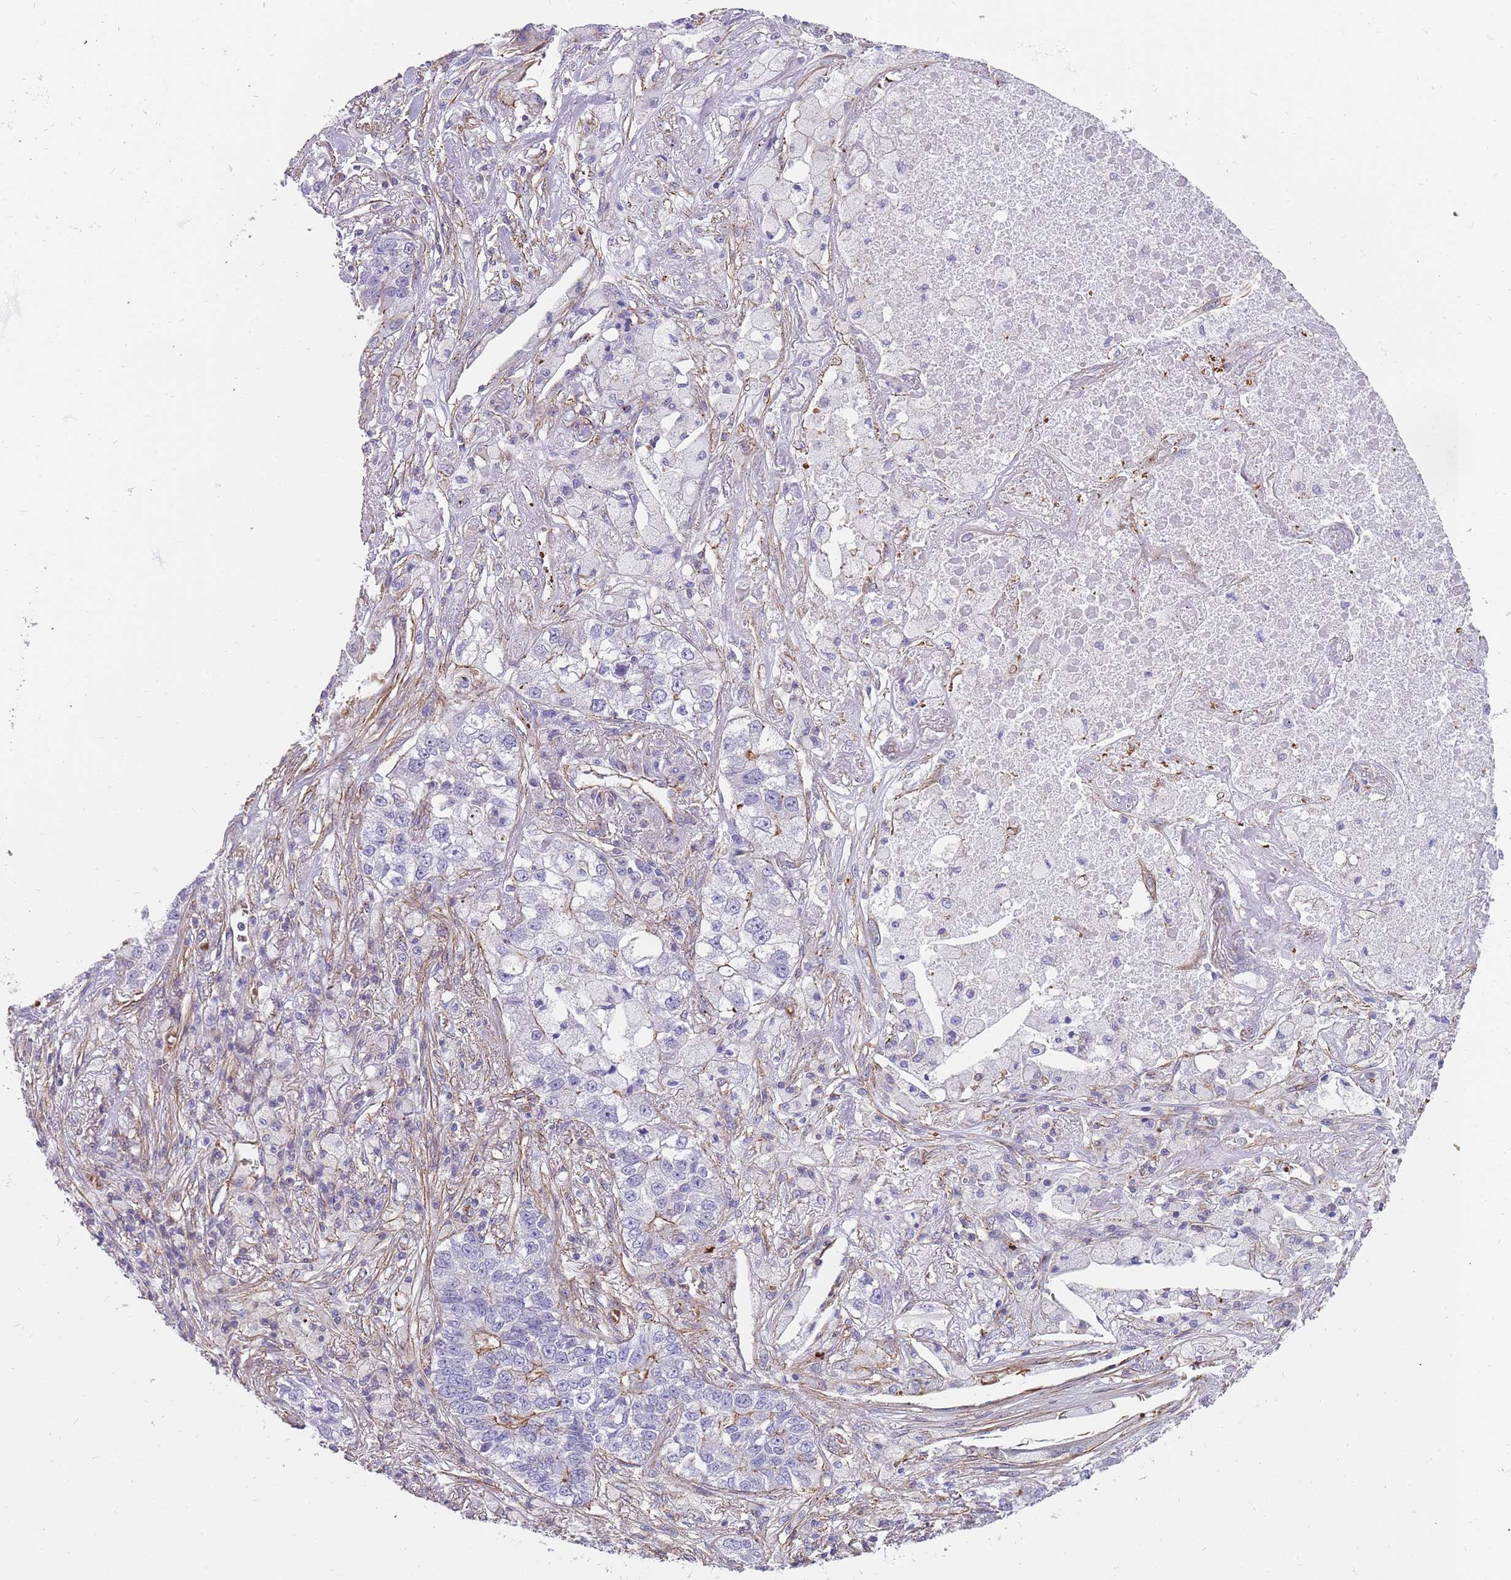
{"staining": {"intensity": "weak", "quantity": "<25%", "location": "cytoplasmic/membranous"}, "tissue": "lung cancer", "cell_type": "Tumor cells", "image_type": "cancer", "snomed": [{"axis": "morphology", "description": "Adenocarcinoma, NOS"}, {"axis": "topography", "description": "Lung"}], "caption": "Lung cancer (adenocarcinoma) was stained to show a protein in brown. There is no significant positivity in tumor cells.", "gene": "GFRAL", "patient": {"sex": "male", "age": 49}}